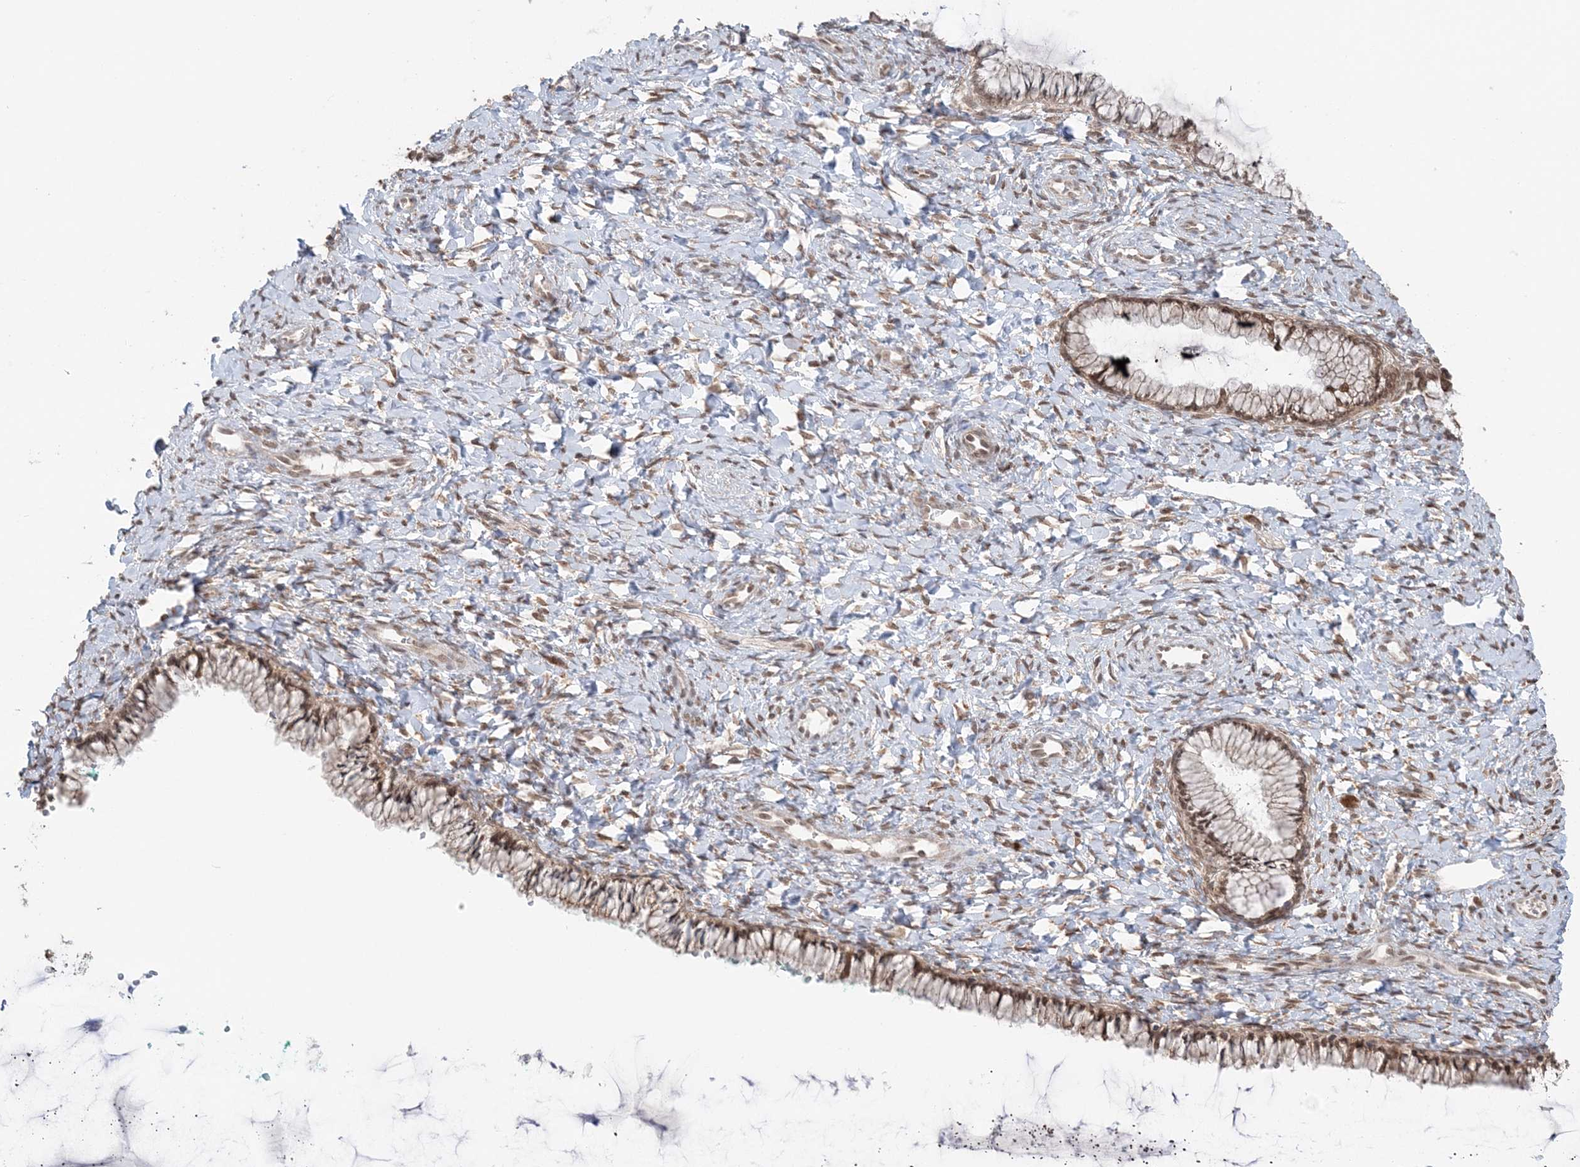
{"staining": {"intensity": "moderate", "quantity": "25%-75%", "location": "cytoplasmic/membranous,nuclear"}, "tissue": "cervix", "cell_type": "Glandular cells", "image_type": "normal", "snomed": [{"axis": "morphology", "description": "Normal tissue, NOS"}, {"axis": "morphology", "description": "Adenocarcinoma, NOS"}, {"axis": "topography", "description": "Cervix"}], "caption": "Immunohistochemistry (DAB) staining of unremarkable cervix displays moderate cytoplasmic/membranous,nuclear protein staining in approximately 25%-75% of glandular cells. Nuclei are stained in blue.", "gene": "TMED10", "patient": {"sex": "female", "age": 29}}